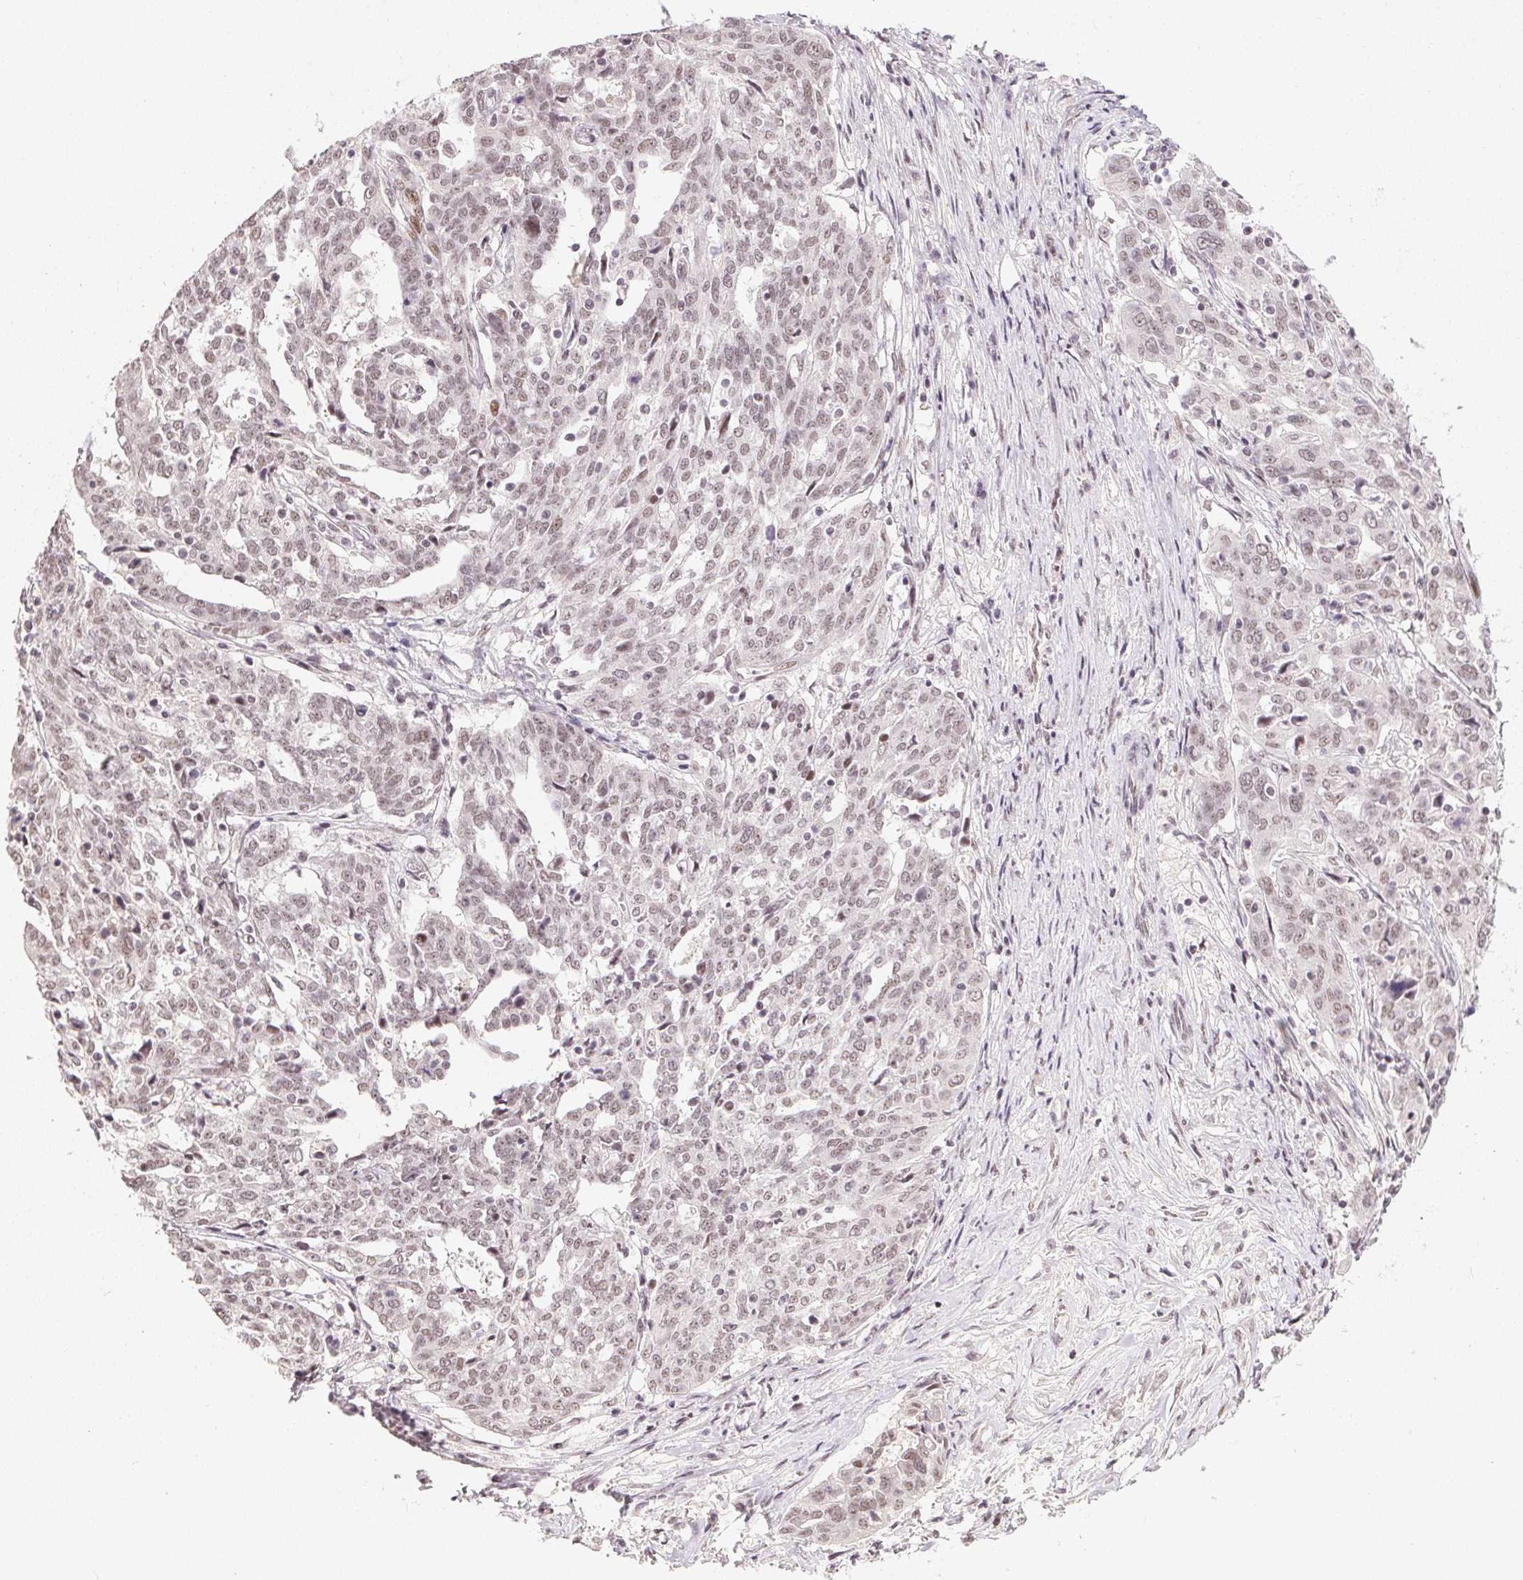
{"staining": {"intensity": "weak", "quantity": ">75%", "location": "nuclear"}, "tissue": "ovarian cancer", "cell_type": "Tumor cells", "image_type": "cancer", "snomed": [{"axis": "morphology", "description": "Cystadenocarcinoma, serous, NOS"}, {"axis": "topography", "description": "Ovary"}], "caption": "Protein staining demonstrates weak nuclear staining in approximately >75% of tumor cells in ovarian cancer (serous cystadenocarcinoma). (DAB (3,3'-diaminobenzidine) = brown stain, brightfield microscopy at high magnification).", "gene": "KDM4D", "patient": {"sex": "female", "age": 67}}